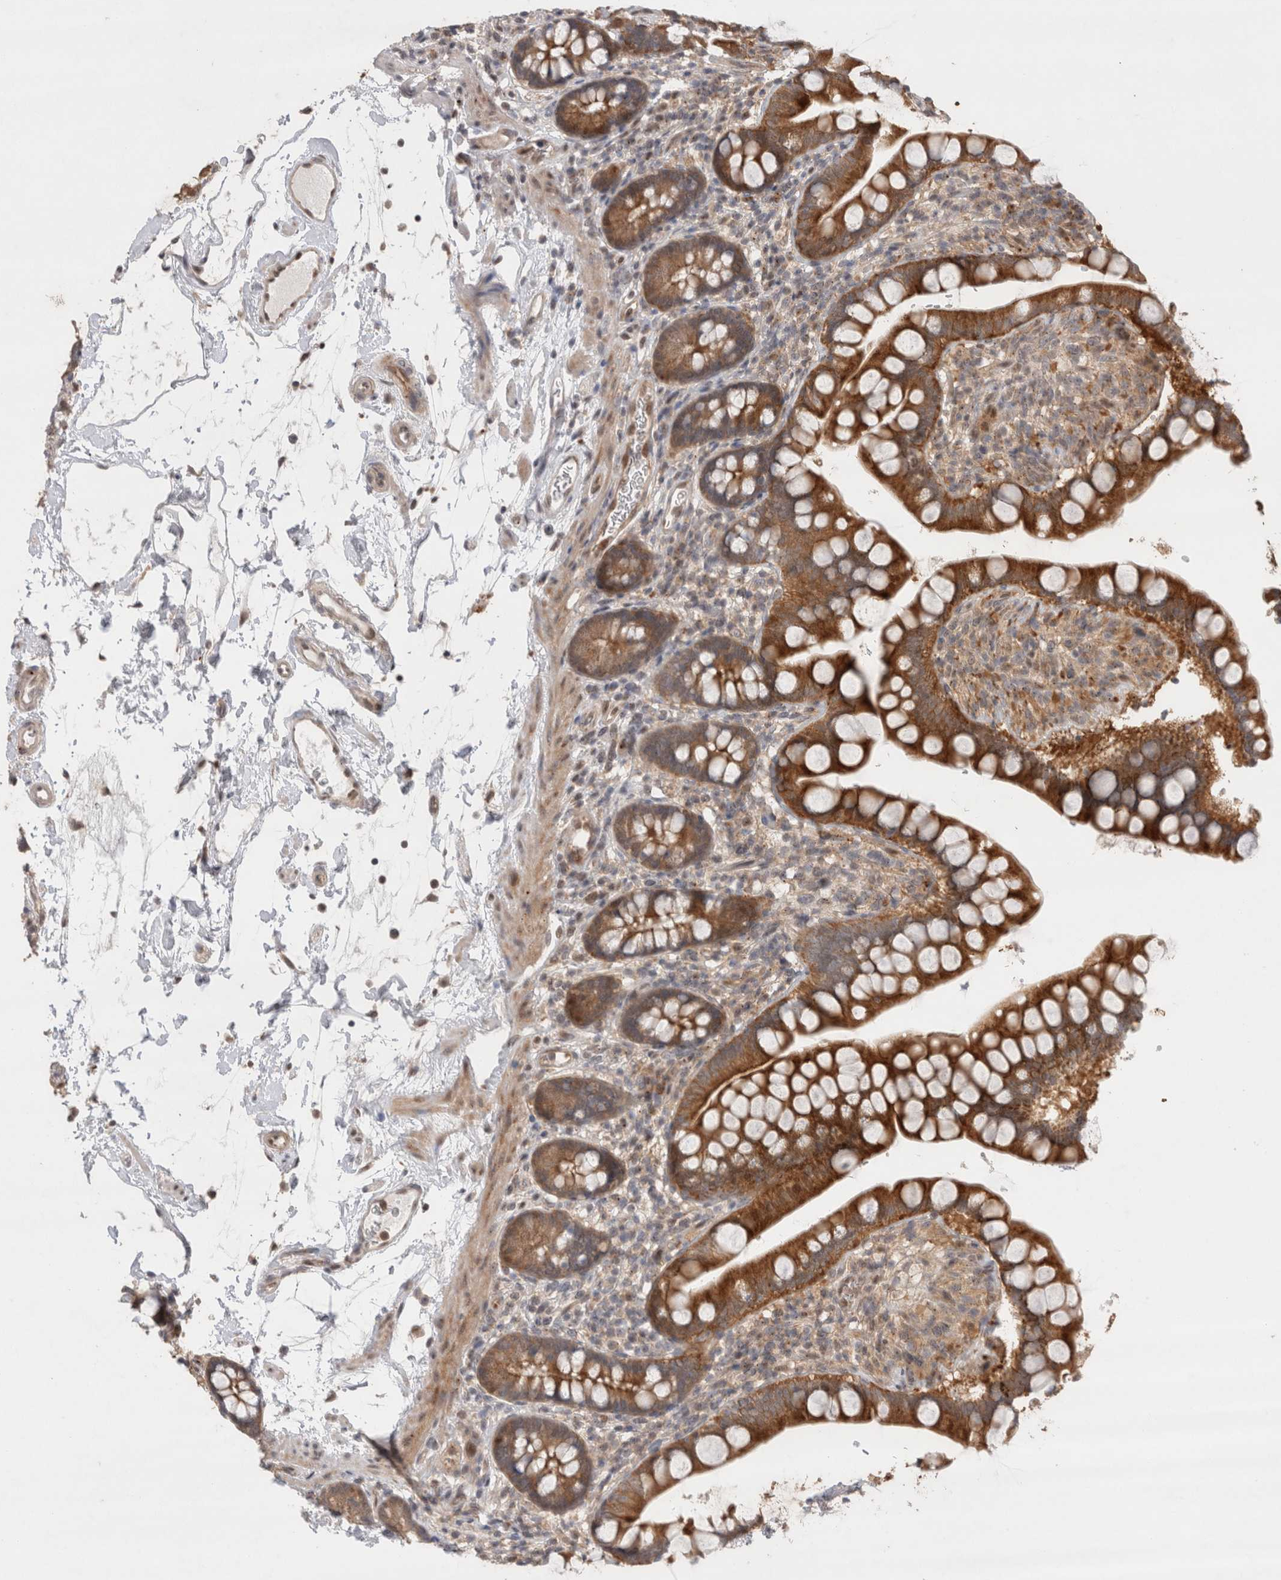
{"staining": {"intensity": "strong", "quantity": ">75%", "location": "cytoplasmic/membranous"}, "tissue": "small intestine", "cell_type": "Glandular cells", "image_type": "normal", "snomed": [{"axis": "morphology", "description": "Normal tissue, NOS"}, {"axis": "topography", "description": "Small intestine"}], "caption": "High-power microscopy captured an IHC histopathology image of normal small intestine, revealing strong cytoplasmic/membranous expression in approximately >75% of glandular cells. Using DAB (brown) and hematoxylin (blue) stains, captured at high magnification using brightfield microscopy.", "gene": "SLC29A1", "patient": {"sex": "female", "age": 84}}